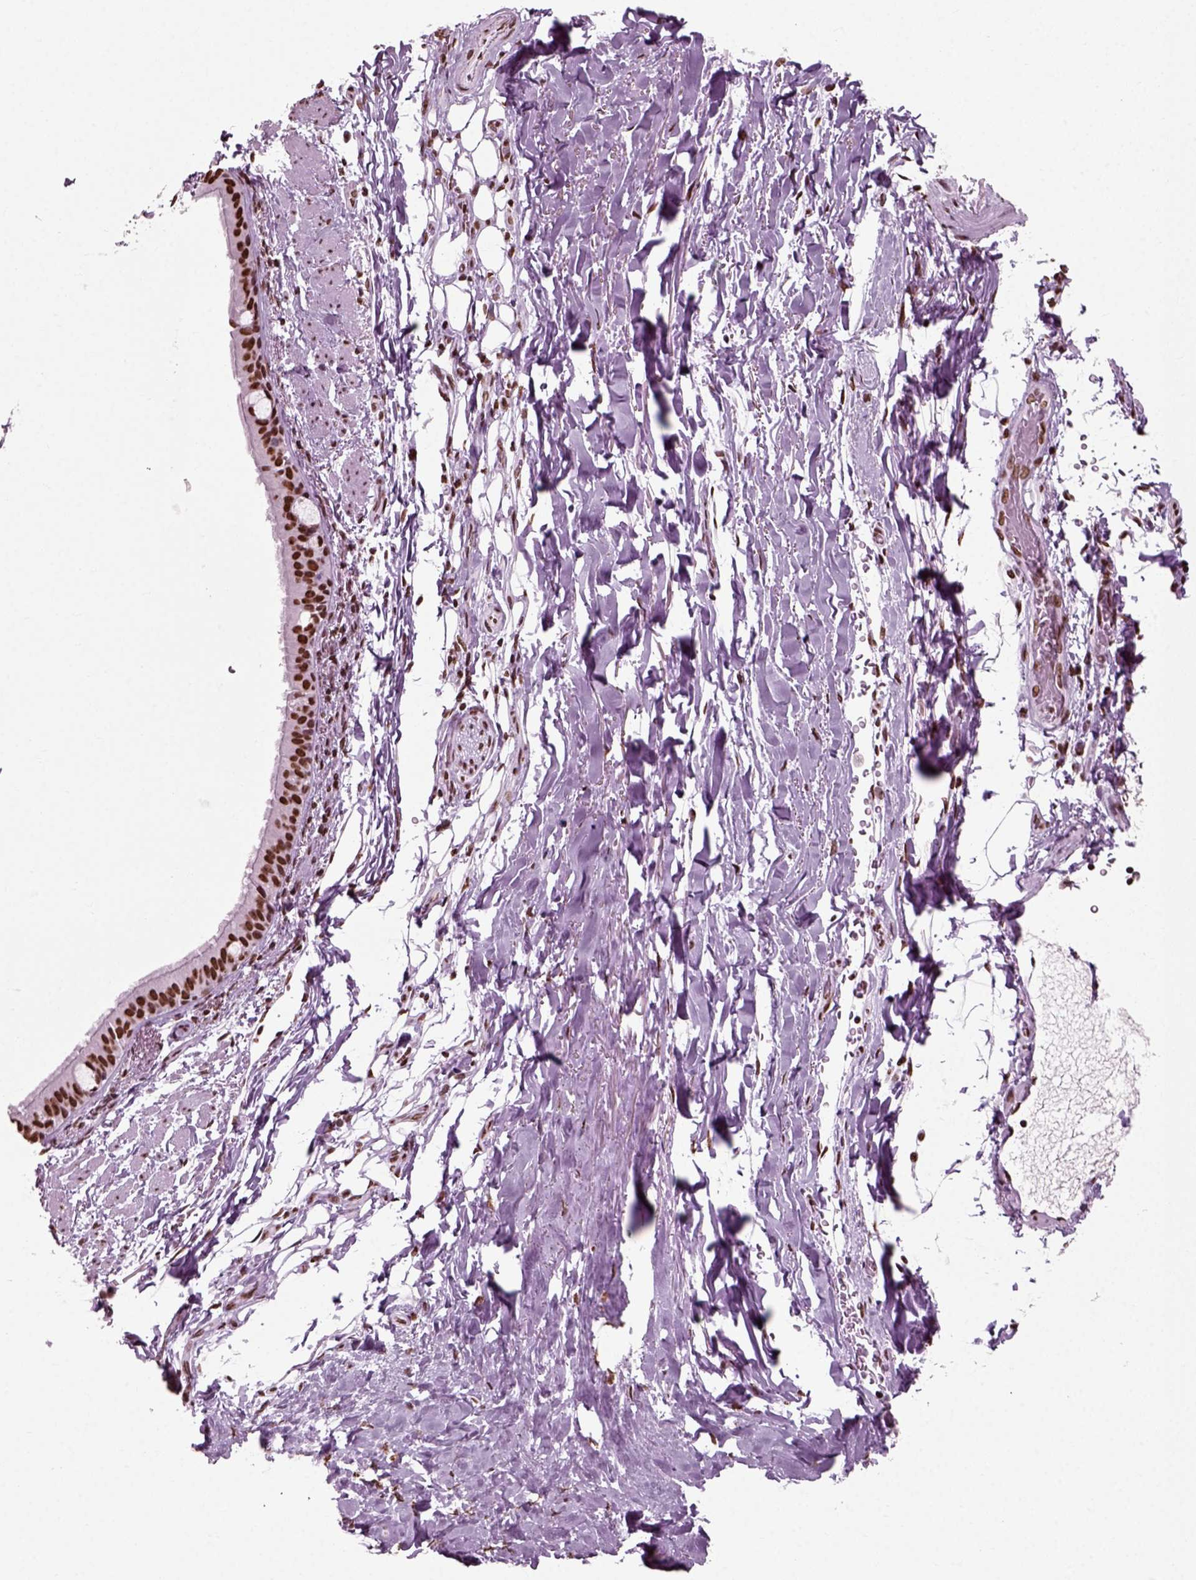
{"staining": {"intensity": "strong", "quantity": ">75%", "location": "nuclear"}, "tissue": "bronchus", "cell_type": "Respiratory epithelial cells", "image_type": "normal", "snomed": [{"axis": "morphology", "description": "Normal tissue, NOS"}, {"axis": "morphology", "description": "Squamous cell carcinoma, NOS"}, {"axis": "topography", "description": "Bronchus"}, {"axis": "topography", "description": "Lung"}], "caption": "This is a histology image of immunohistochemistry staining of normal bronchus, which shows strong expression in the nuclear of respiratory epithelial cells.", "gene": "POLR1H", "patient": {"sex": "male", "age": 69}}